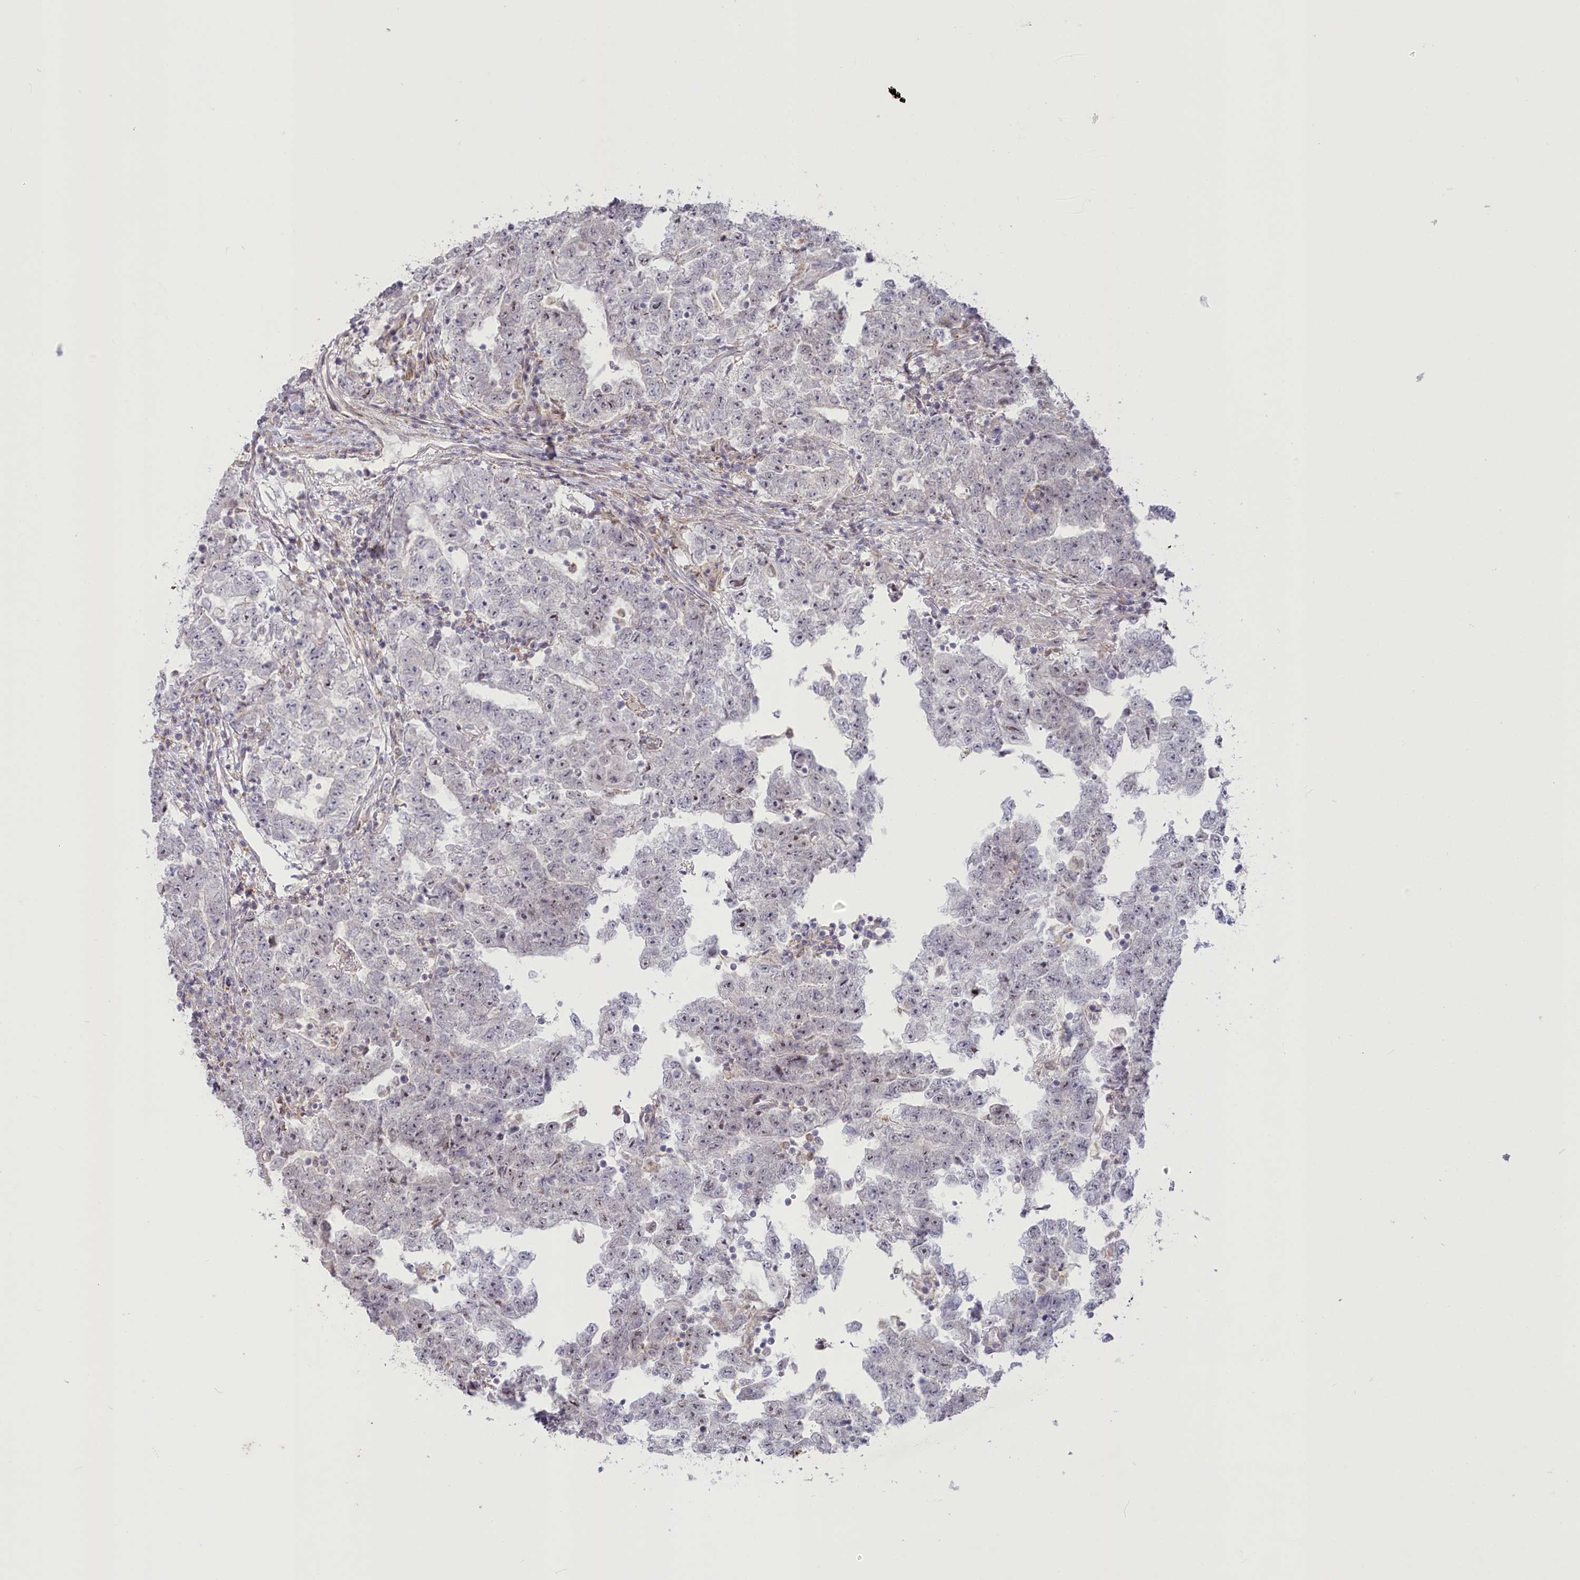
{"staining": {"intensity": "negative", "quantity": "none", "location": "none"}, "tissue": "testis cancer", "cell_type": "Tumor cells", "image_type": "cancer", "snomed": [{"axis": "morphology", "description": "Carcinoma, Embryonal, NOS"}, {"axis": "topography", "description": "Testis"}], "caption": "High magnification brightfield microscopy of testis cancer (embryonal carcinoma) stained with DAB (3,3'-diaminobenzidine) (brown) and counterstained with hematoxylin (blue): tumor cells show no significant staining. (Brightfield microscopy of DAB immunohistochemistry (IHC) at high magnification).", "gene": "MTG1", "patient": {"sex": "male", "age": 25}}